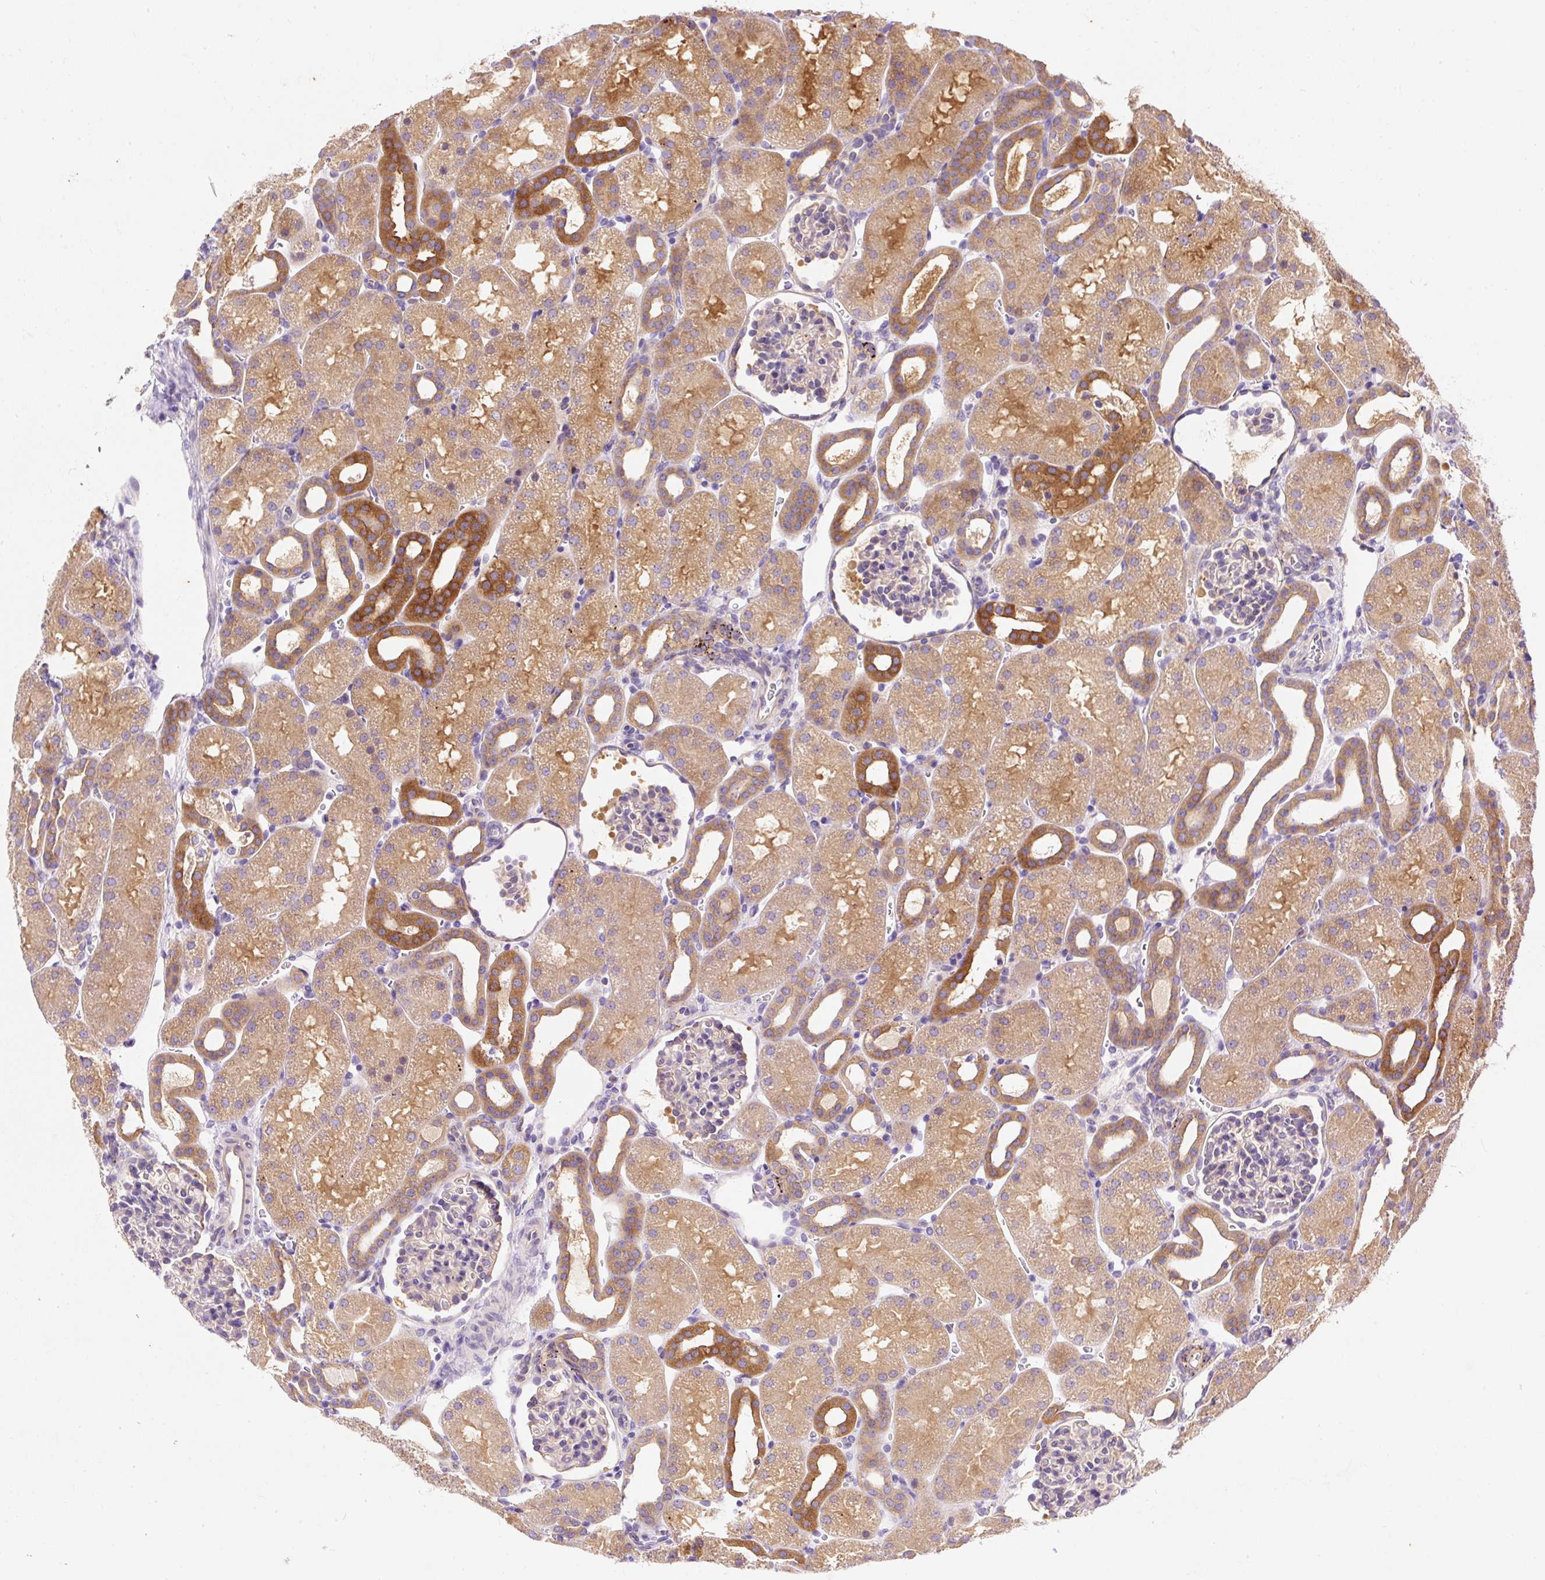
{"staining": {"intensity": "moderate", "quantity": "<25%", "location": "cytoplasmic/membranous"}, "tissue": "kidney", "cell_type": "Cells in glomeruli", "image_type": "normal", "snomed": [{"axis": "morphology", "description": "Normal tissue, NOS"}, {"axis": "topography", "description": "Kidney"}], "caption": "Protein staining of benign kidney reveals moderate cytoplasmic/membranous expression in about <25% of cells in glomeruli. (Brightfield microscopy of DAB IHC at high magnification).", "gene": "OR4K15", "patient": {"sex": "male", "age": 2}}